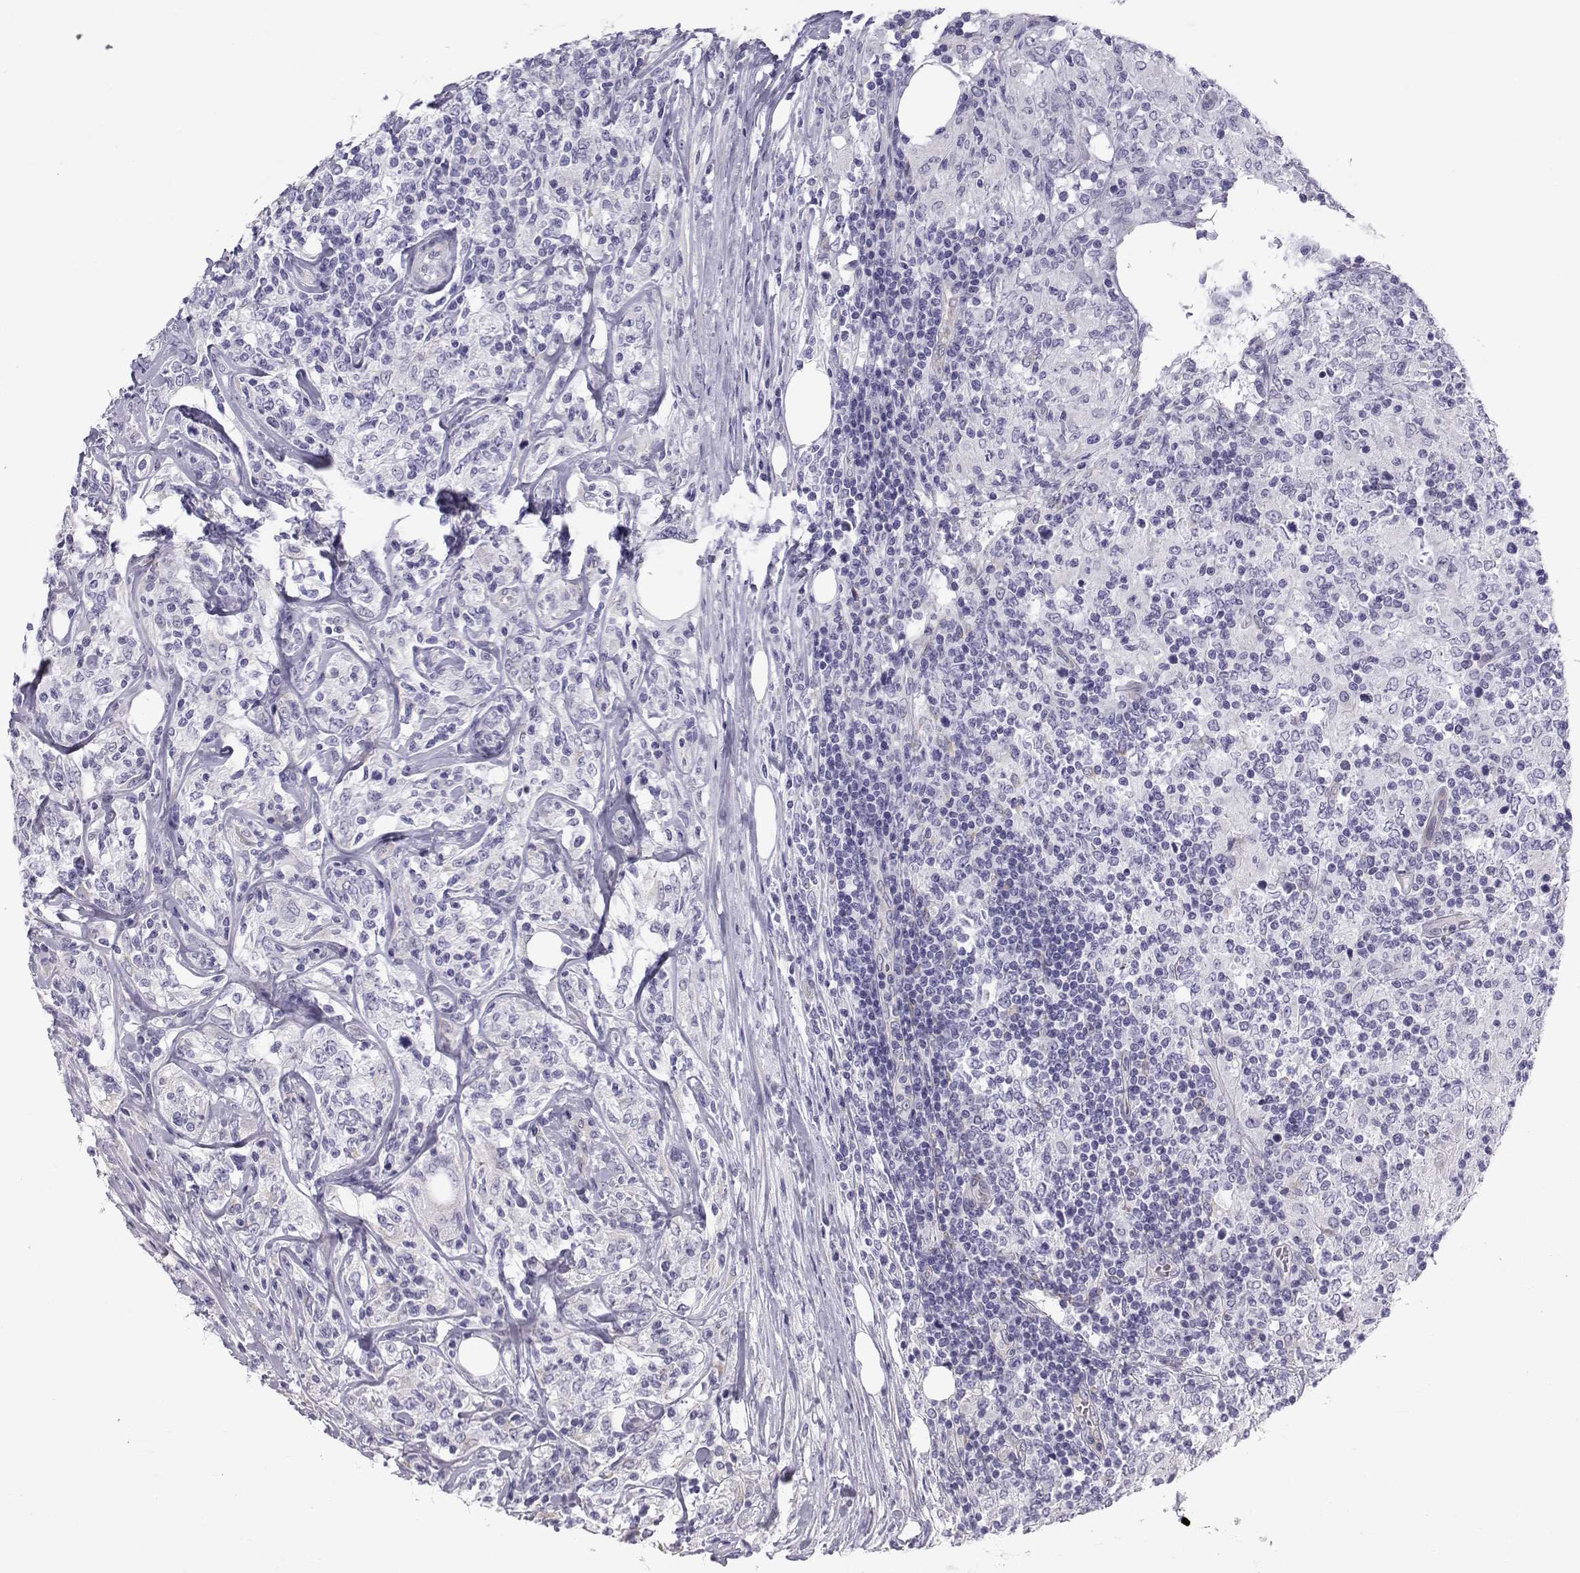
{"staining": {"intensity": "negative", "quantity": "none", "location": "none"}, "tissue": "lymphoma", "cell_type": "Tumor cells", "image_type": "cancer", "snomed": [{"axis": "morphology", "description": "Malignant lymphoma, non-Hodgkin's type, High grade"}, {"axis": "topography", "description": "Lymph node"}], "caption": "The histopathology image displays no significant staining in tumor cells of high-grade malignant lymphoma, non-Hodgkin's type.", "gene": "RNASE12", "patient": {"sex": "female", "age": 84}}